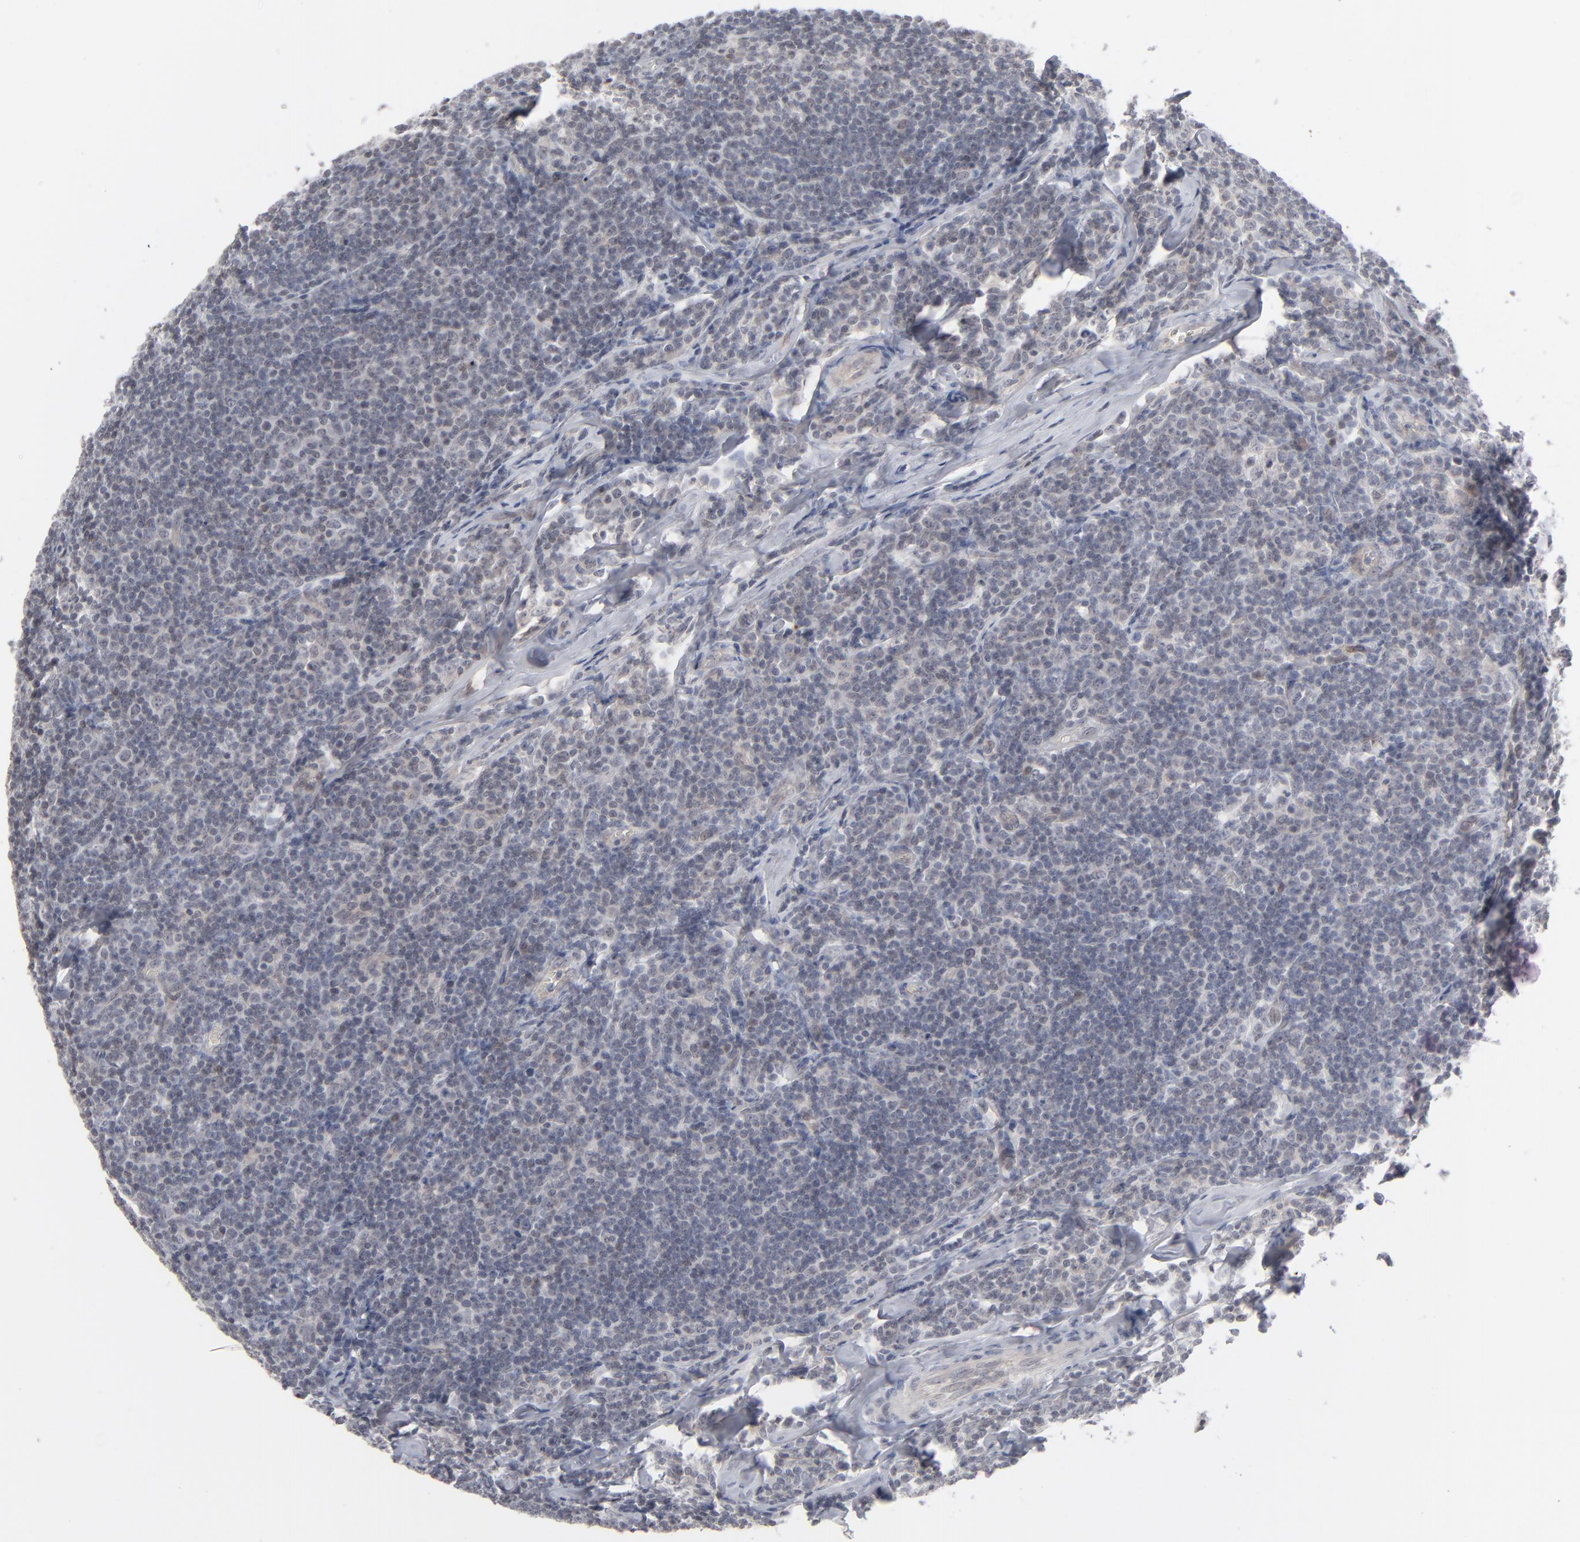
{"staining": {"intensity": "negative", "quantity": "none", "location": "none"}, "tissue": "lymphoma", "cell_type": "Tumor cells", "image_type": "cancer", "snomed": [{"axis": "morphology", "description": "Malignant lymphoma, non-Hodgkin's type, Low grade"}, {"axis": "topography", "description": "Lymph node"}], "caption": "Tumor cells show no significant protein positivity in low-grade malignant lymphoma, non-Hodgkin's type.", "gene": "POF1B", "patient": {"sex": "male", "age": 74}}